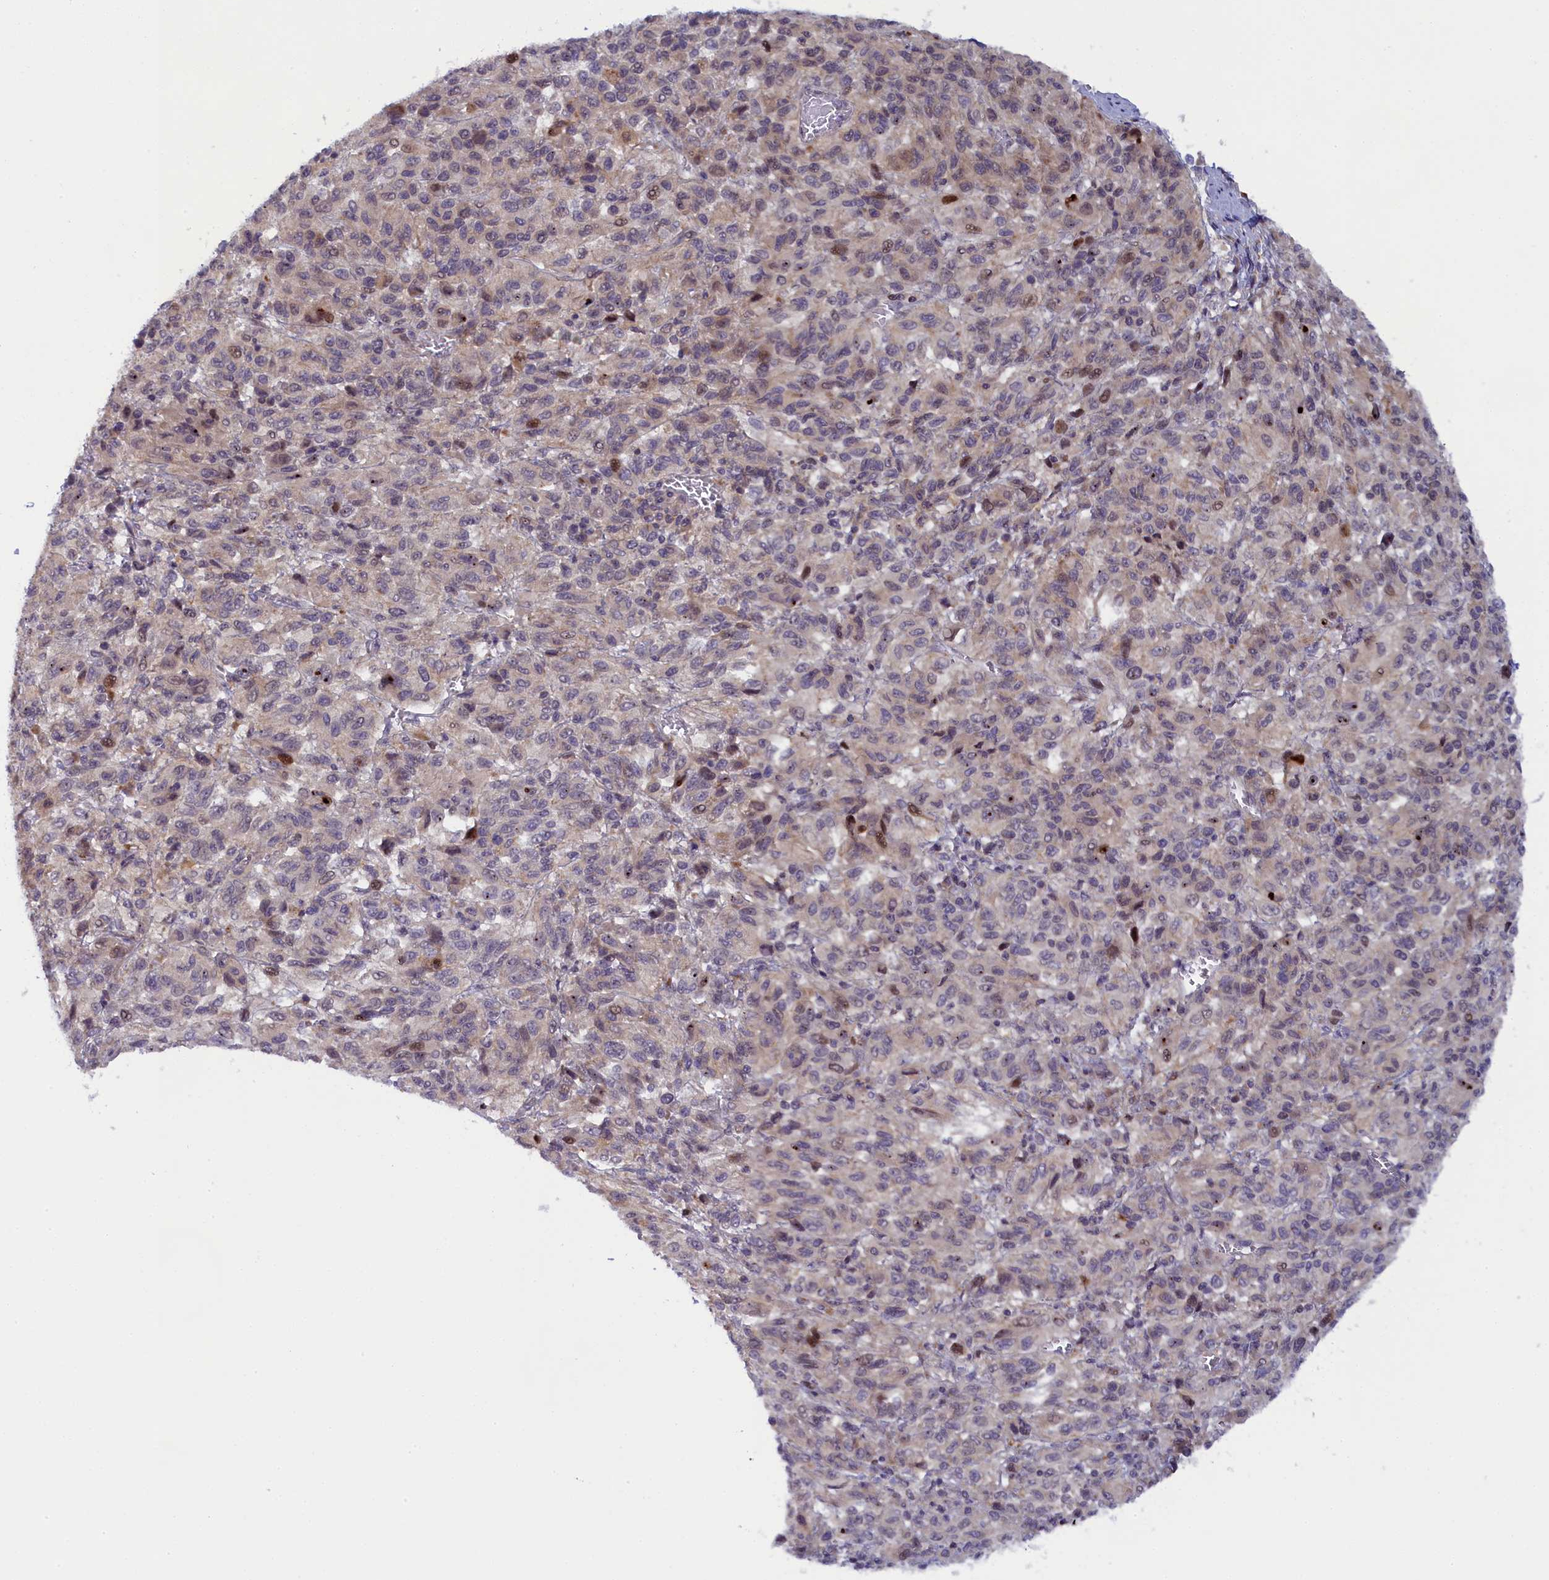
{"staining": {"intensity": "weak", "quantity": "<25%", "location": "nuclear"}, "tissue": "melanoma", "cell_type": "Tumor cells", "image_type": "cancer", "snomed": [{"axis": "morphology", "description": "Malignant melanoma, Metastatic site"}, {"axis": "topography", "description": "Lung"}], "caption": "Histopathology image shows no significant protein staining in tumor cells of melanoma.", "gene": "CCL23", "patient": {"sex": "male", "age": 64}}